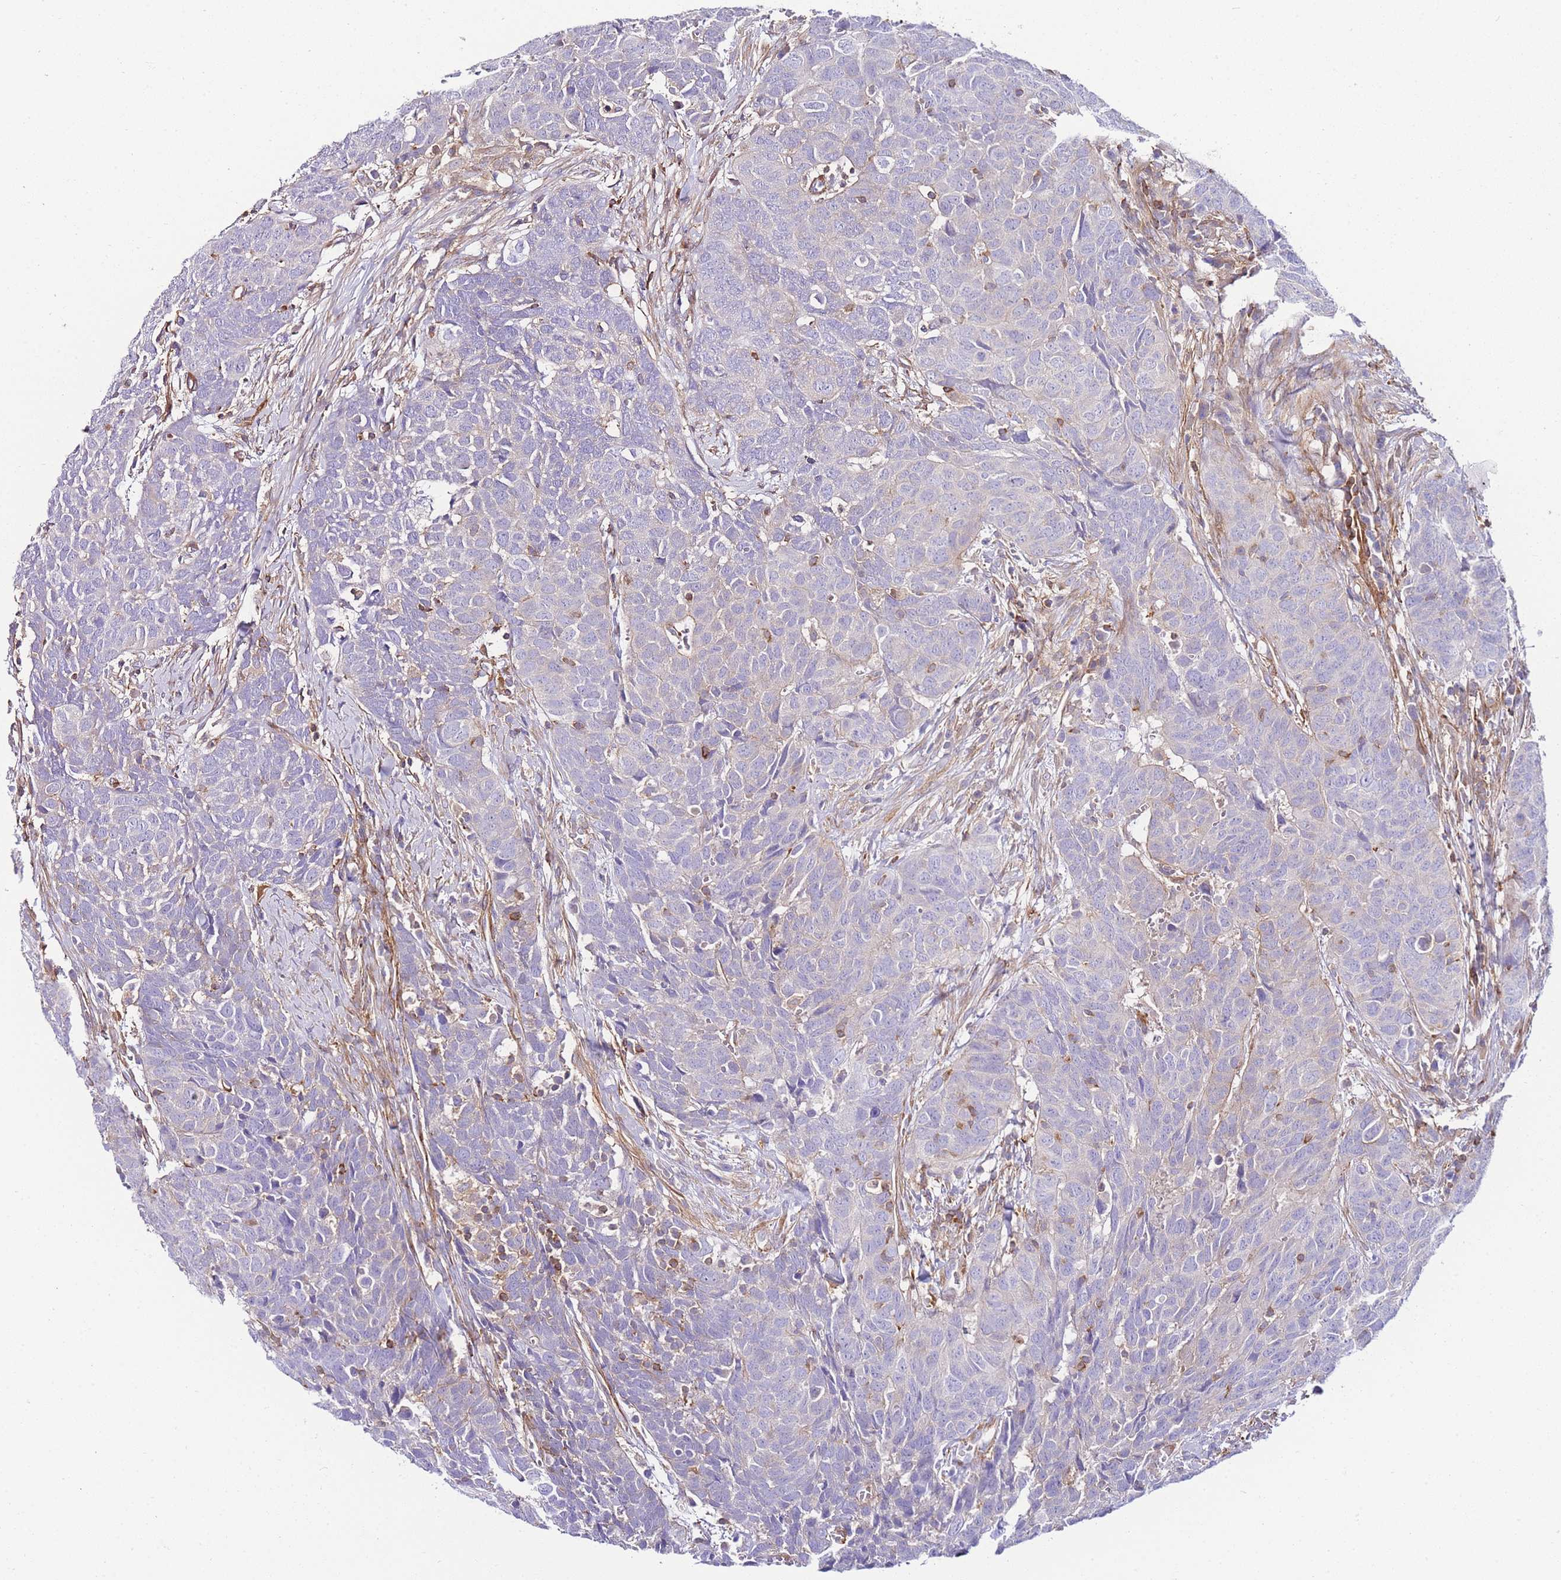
{"staining": {"intensity": "negative", "quantity": "none", "location": "none"}, "tissue": "head and neck cancer", "cell_type": "Tumor cells", "image_type": "cancer", "snomed": [{"axis": "morphology", "description": "Squamous cell carcinoma, NOS"}, {"axis": "topography", "description": "Head-Neck"}], "caption": "This is a histopathology image of IHC staining of head and neck cancer (squamous cell carcinoma), which shows no staining in tumor cells. (Immunohistochemistry, brightfield microscopy, high magnification).", "gene": "FBN3", "patient": {"sex": "male", "age": 66}}